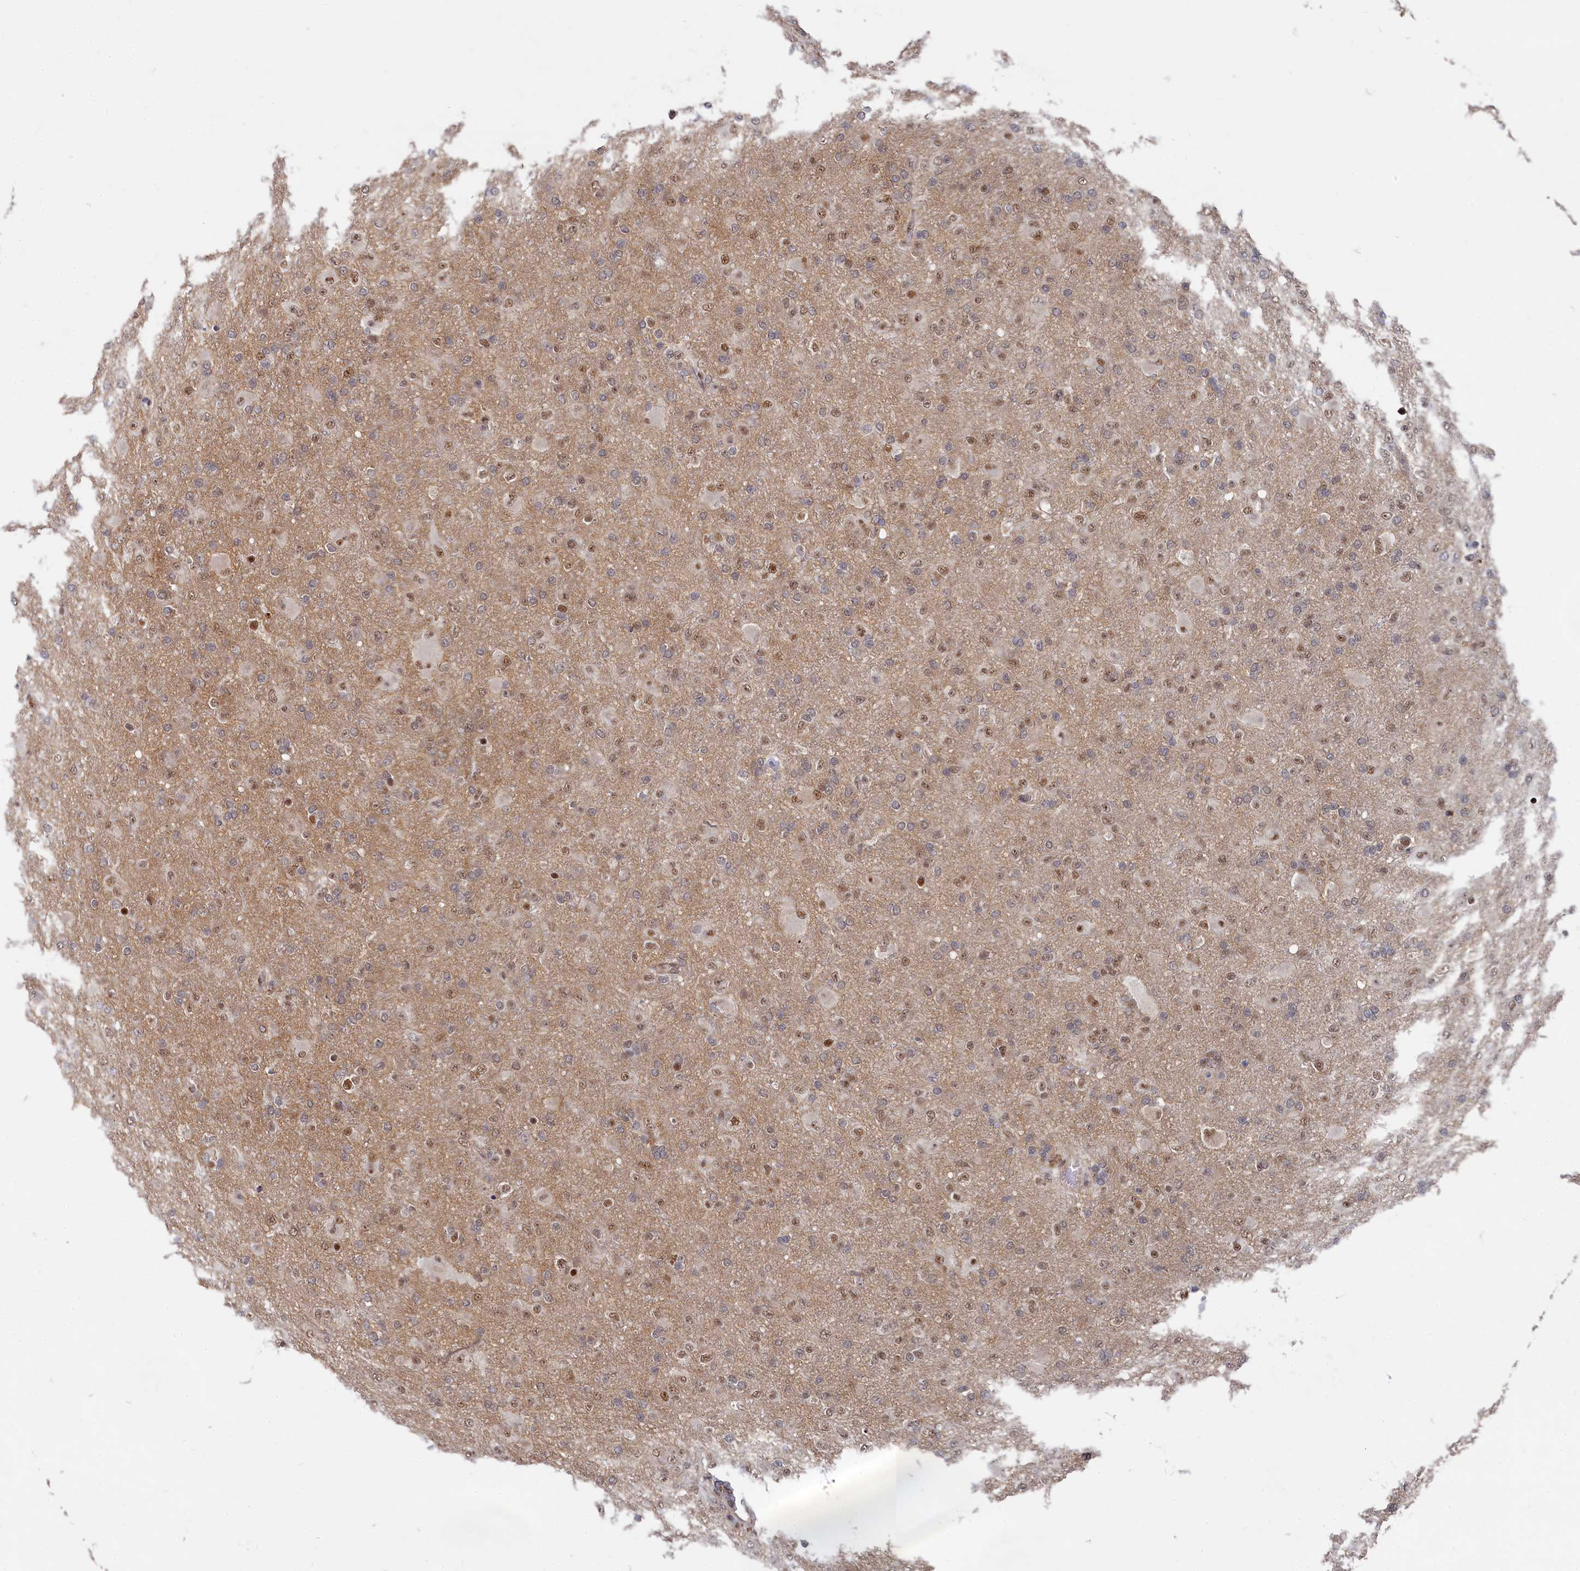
{"staining": {"intensity": "moderate", "quantity": "25%-75%", "location": "nuclear"}, "tissue": "glioma", "cell_type": "Tumor cells", "image_type": "cancer", "snomed": [{"axis": "morphology", "description": "Glioma, malignant, Low grade"}, {"axis": "topography", "description": "Brain"}], "caption": "Protein expression analysis of glioma displays moderate nuclear positivity in about 25%-75% of tumor cells.", "gene": "BUB3", "patient": {"sex": "male", "age": 65}}